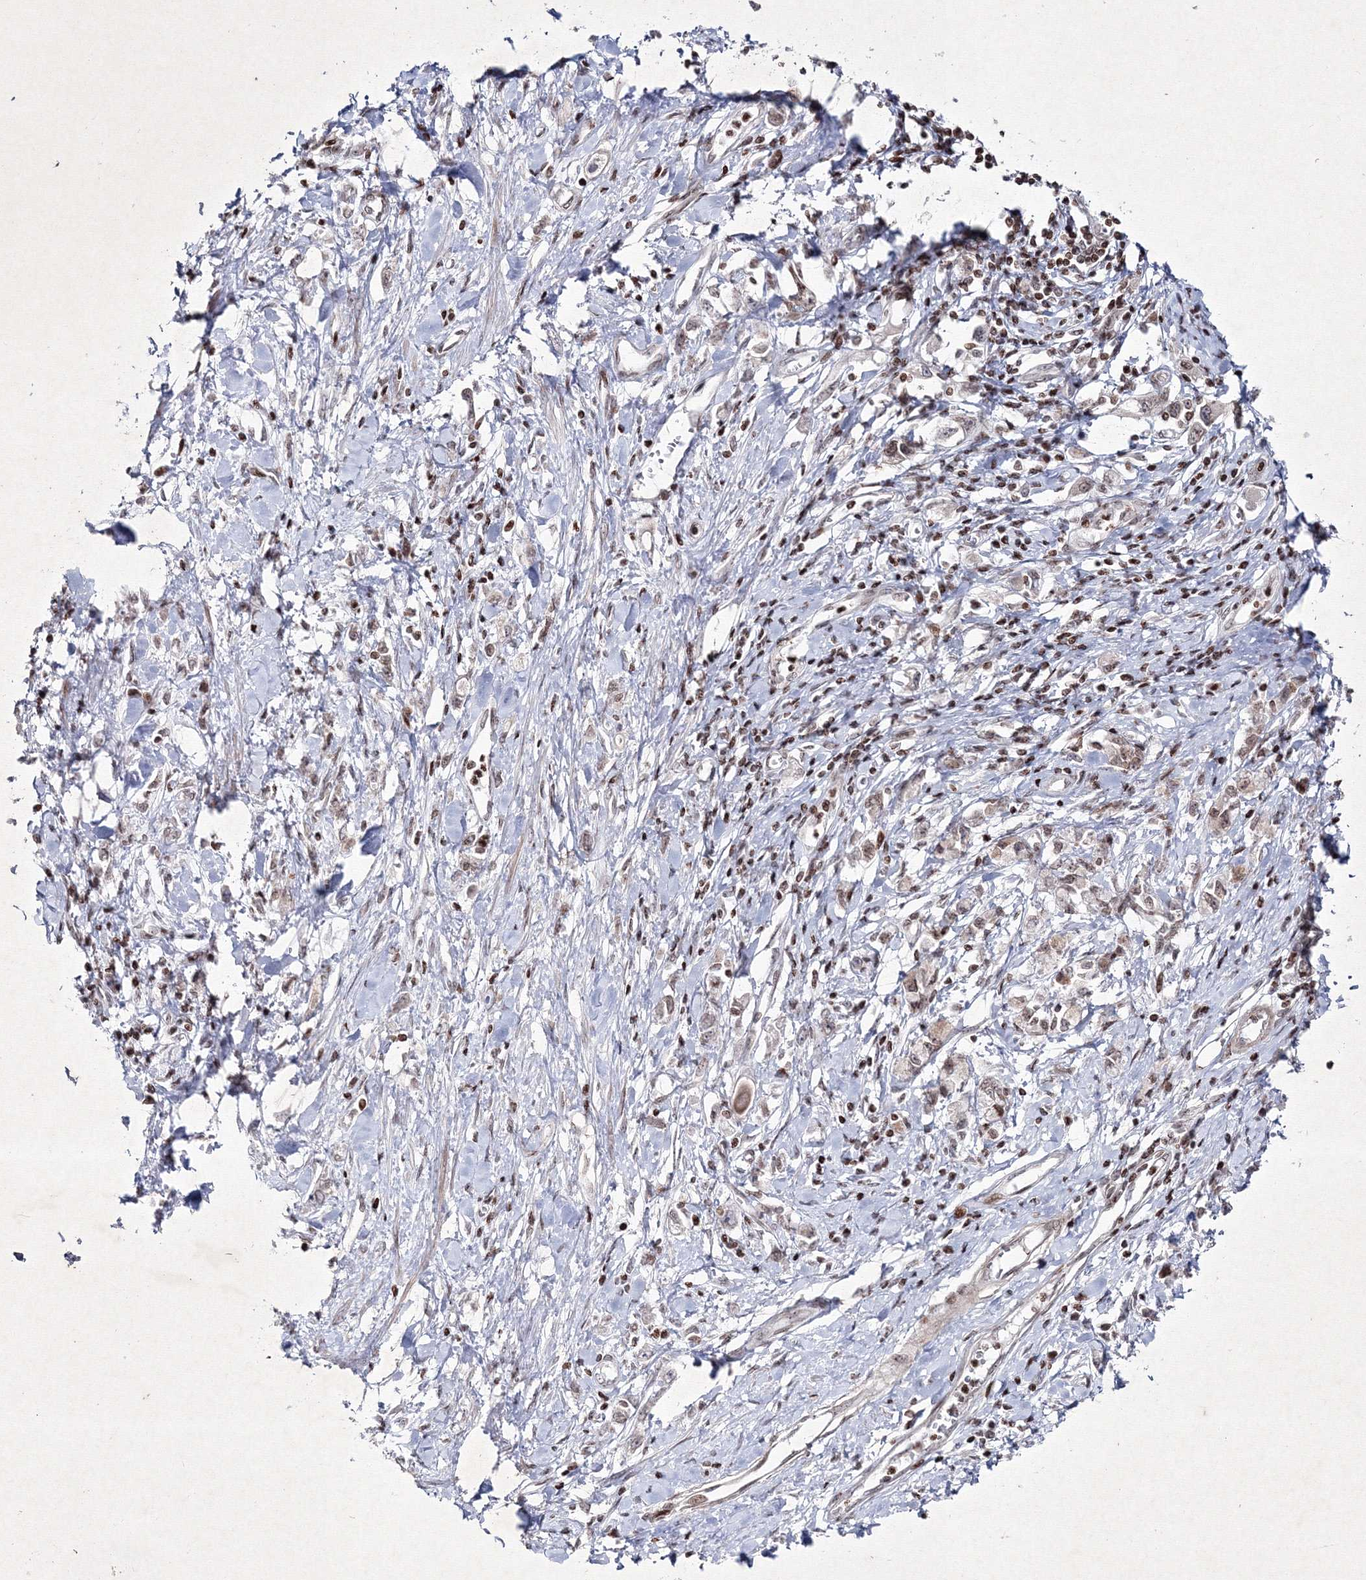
{"staining": {"intensity": "negative", "quantity": "none", "location": "none"}, "tissue": "stomach cancer", "cell_type": "Tumor cells", "image_type": "cancer", "snomed": [{"axis": "morphology", "description": "Adenocarcinoma, NOS"}, {"axis": "topography", "description": "Stomach"}], "caption": "DAB immunohistochemical staining of human adenocarcinoma (stomach) reveals no significant staining in tumor cells.", "gene": "SMIM29", "patient": {"sex": "female", "age": 76}}